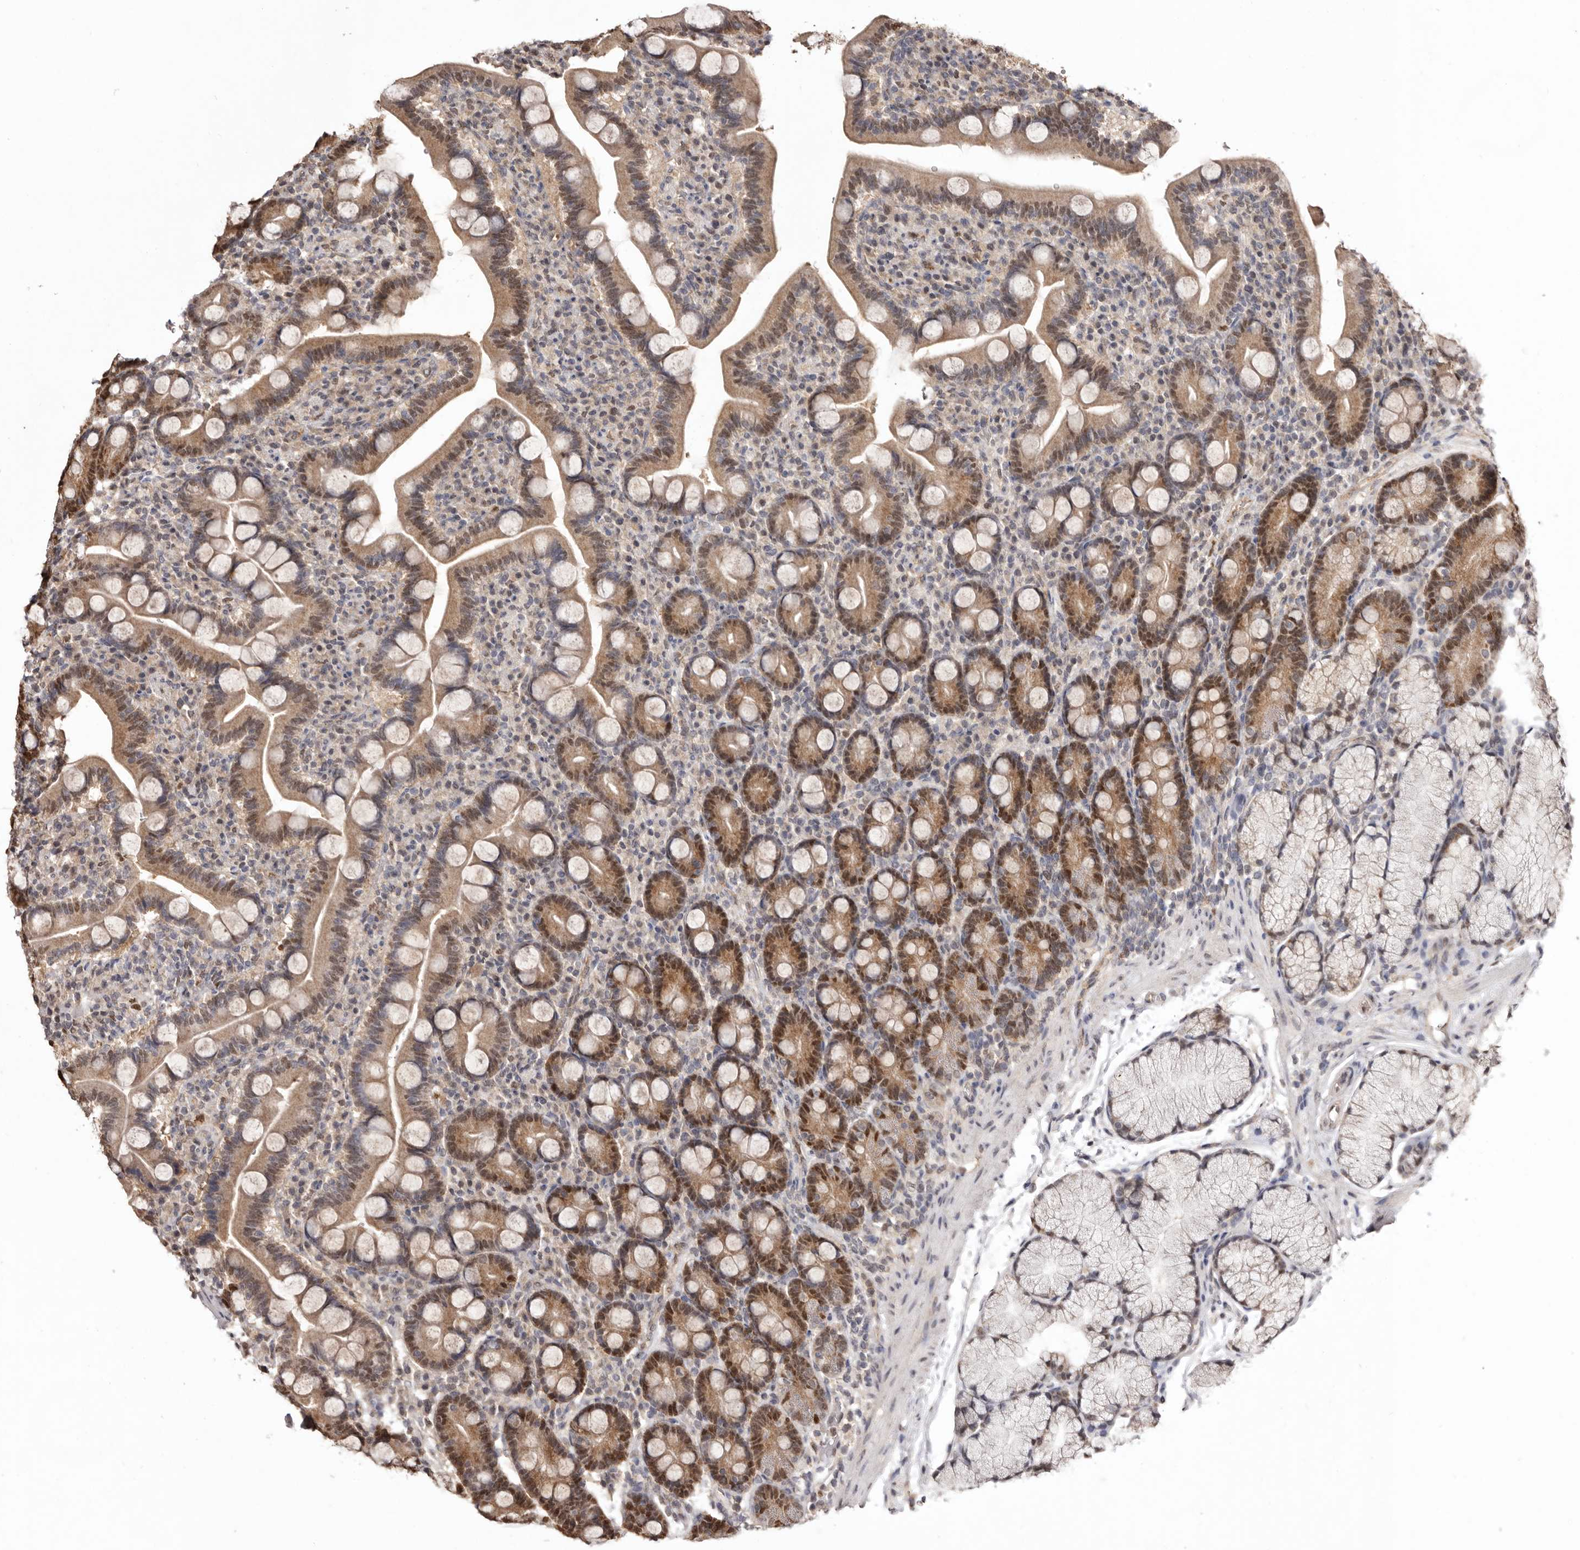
{"staining": {"intensity": "strong", "quantity": ">75%", "location": "cytoplasmic/membranous,nuclear"}, "tissue": "duodenum", "cell_type": "Glandular cells", "image_type": "normal", "snomed": [{"axis": "morphology", "description": "Normal tissue, NOS"}, {"axis": "topography", "description": "Duodenum"}], "caption": "High-power microscopy captured an immunohistochemistry (IHC) histopathology image of unremarkable duodenum, revealing strong cytoplasmic/membranous,nuclear expression in approximately >75% of glandular cells.", "gene": "NOTCH1", "patient": {"sex": "male", "age": 35}}